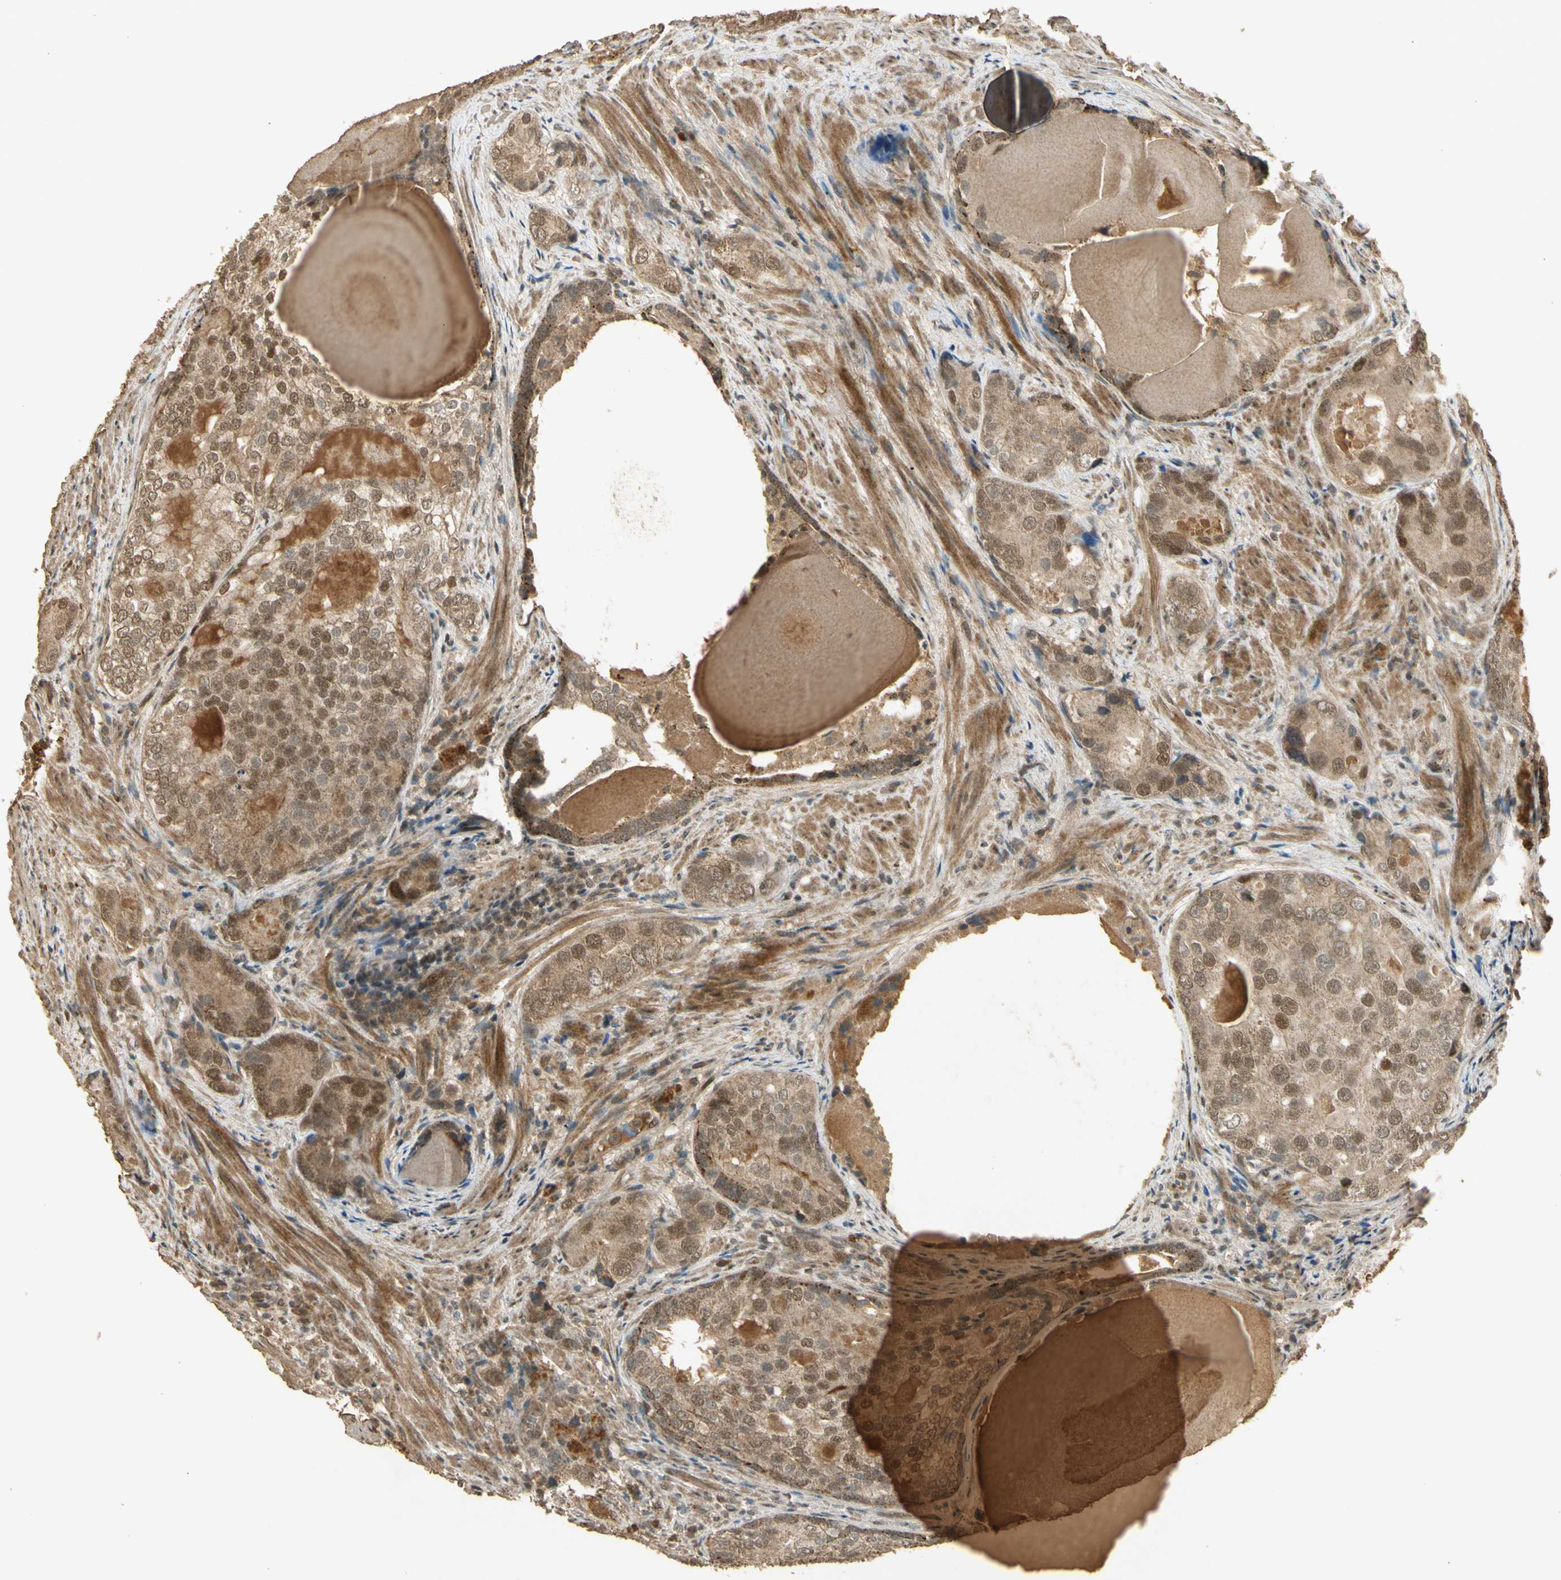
{"staining": {"intensity": "moderate", "quantity": ">75%", "location": "cytoplasmic/membranous,nuclear"}, "tissue": "prostate cancer", "cell_type": "Tumor cells", "image_type": "cancer", "snomed": [{"axis": "morphology", "description": "Adenocarcinoma, High grade"}, {"axis": "topography", "description": "Prostate"}], "caption": "The image displays staining of prostate cancer, revealing moderate cytoplasmic/membranous and nuclear protein expression (brown color) within tumor cells.", "gene": "GMEB2", "patient": {"sex": "male", "age": 66}}